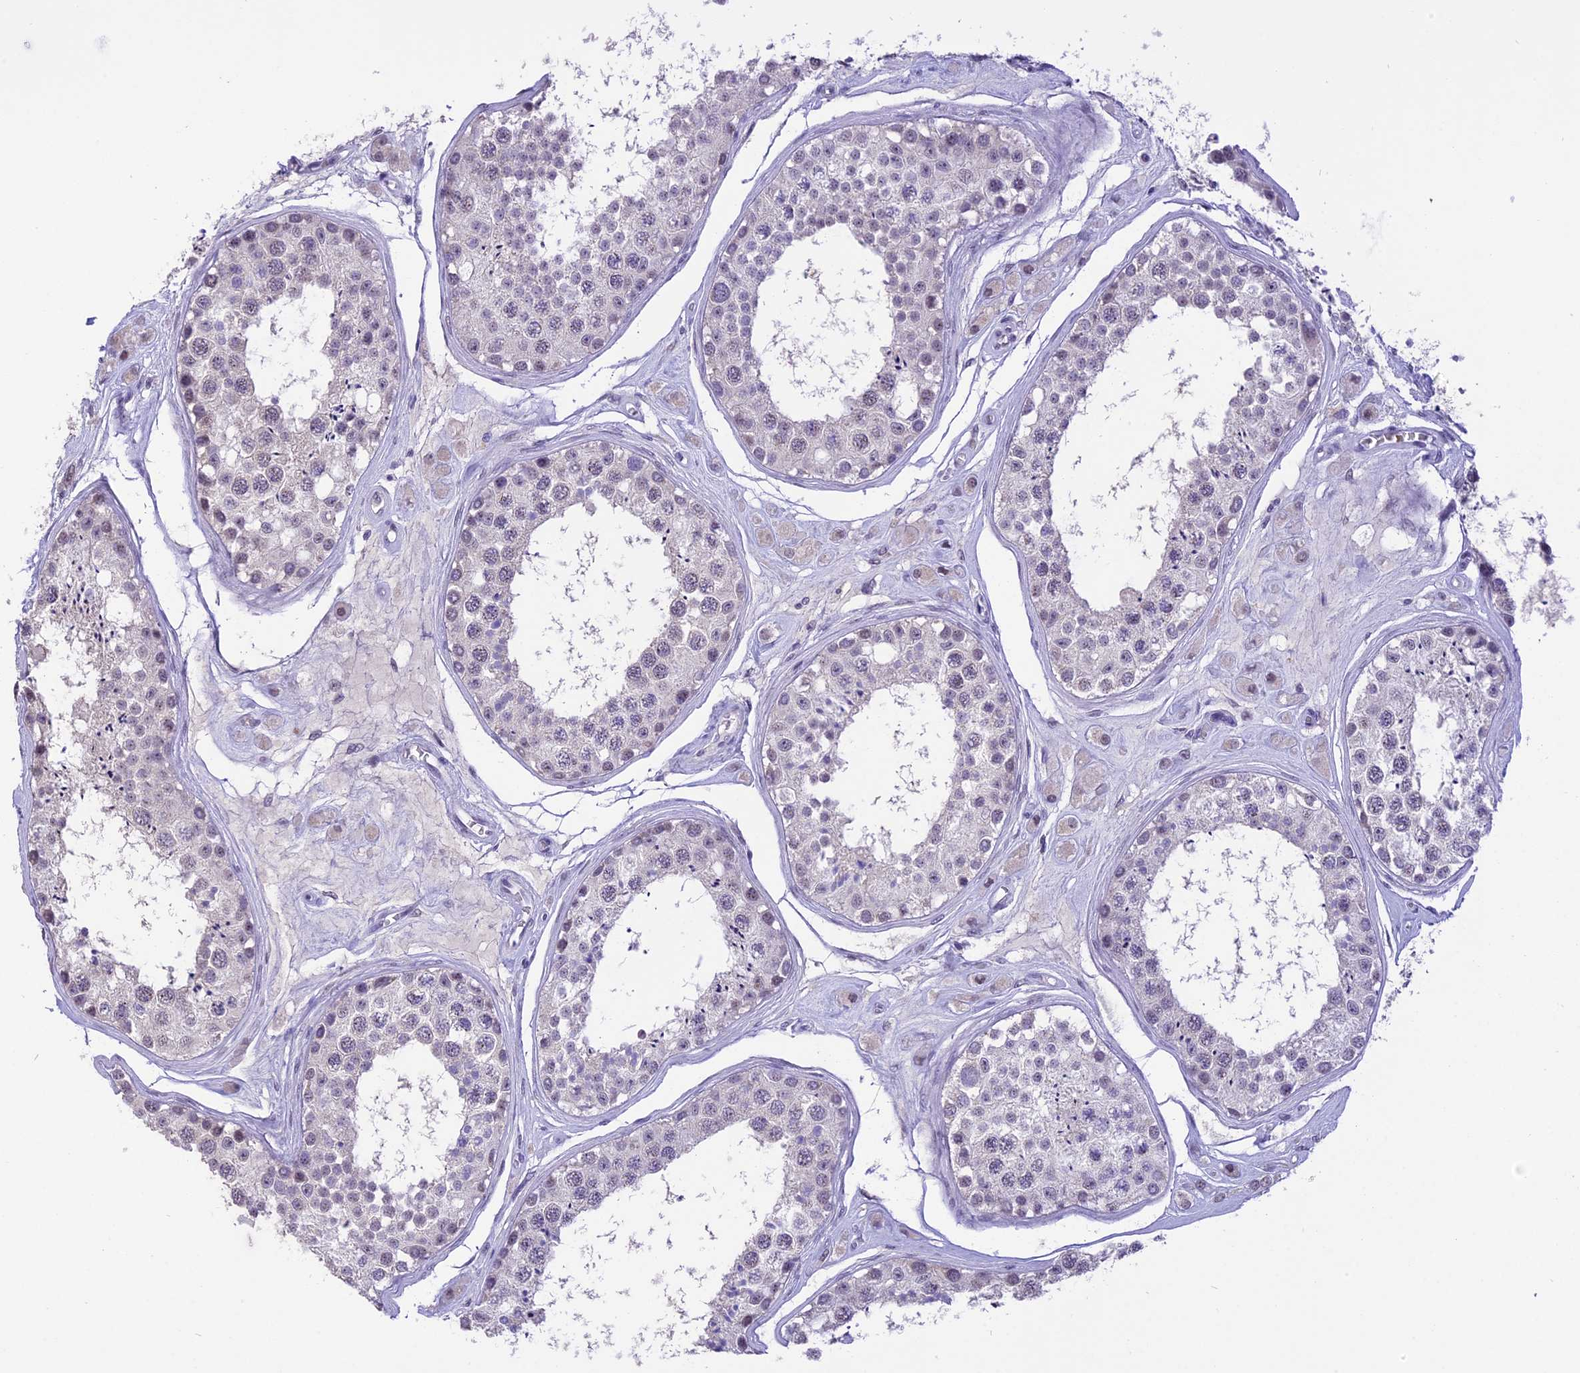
{"staining": {"intensity": "negative", "quantity": "none", "location": "none"}, "tissue": "testis", "cell_type": "Cells in seminiferous ducts", "image_type": "normal", "snomed": [{"axis": "morphology", "description": "Normal tissue, NOS"}, {"axis": "topography", "description": "Testis"}], "caption": "Immunohistochemistry (IHC) histopathology image of normal testis: testis stained with DAB reveals no significant protein staining in cells in seminiferous ducts. (DAB IHC, high magnification).", "gene": "AHSP", "patient": {"sex": "male", "age": 25}}